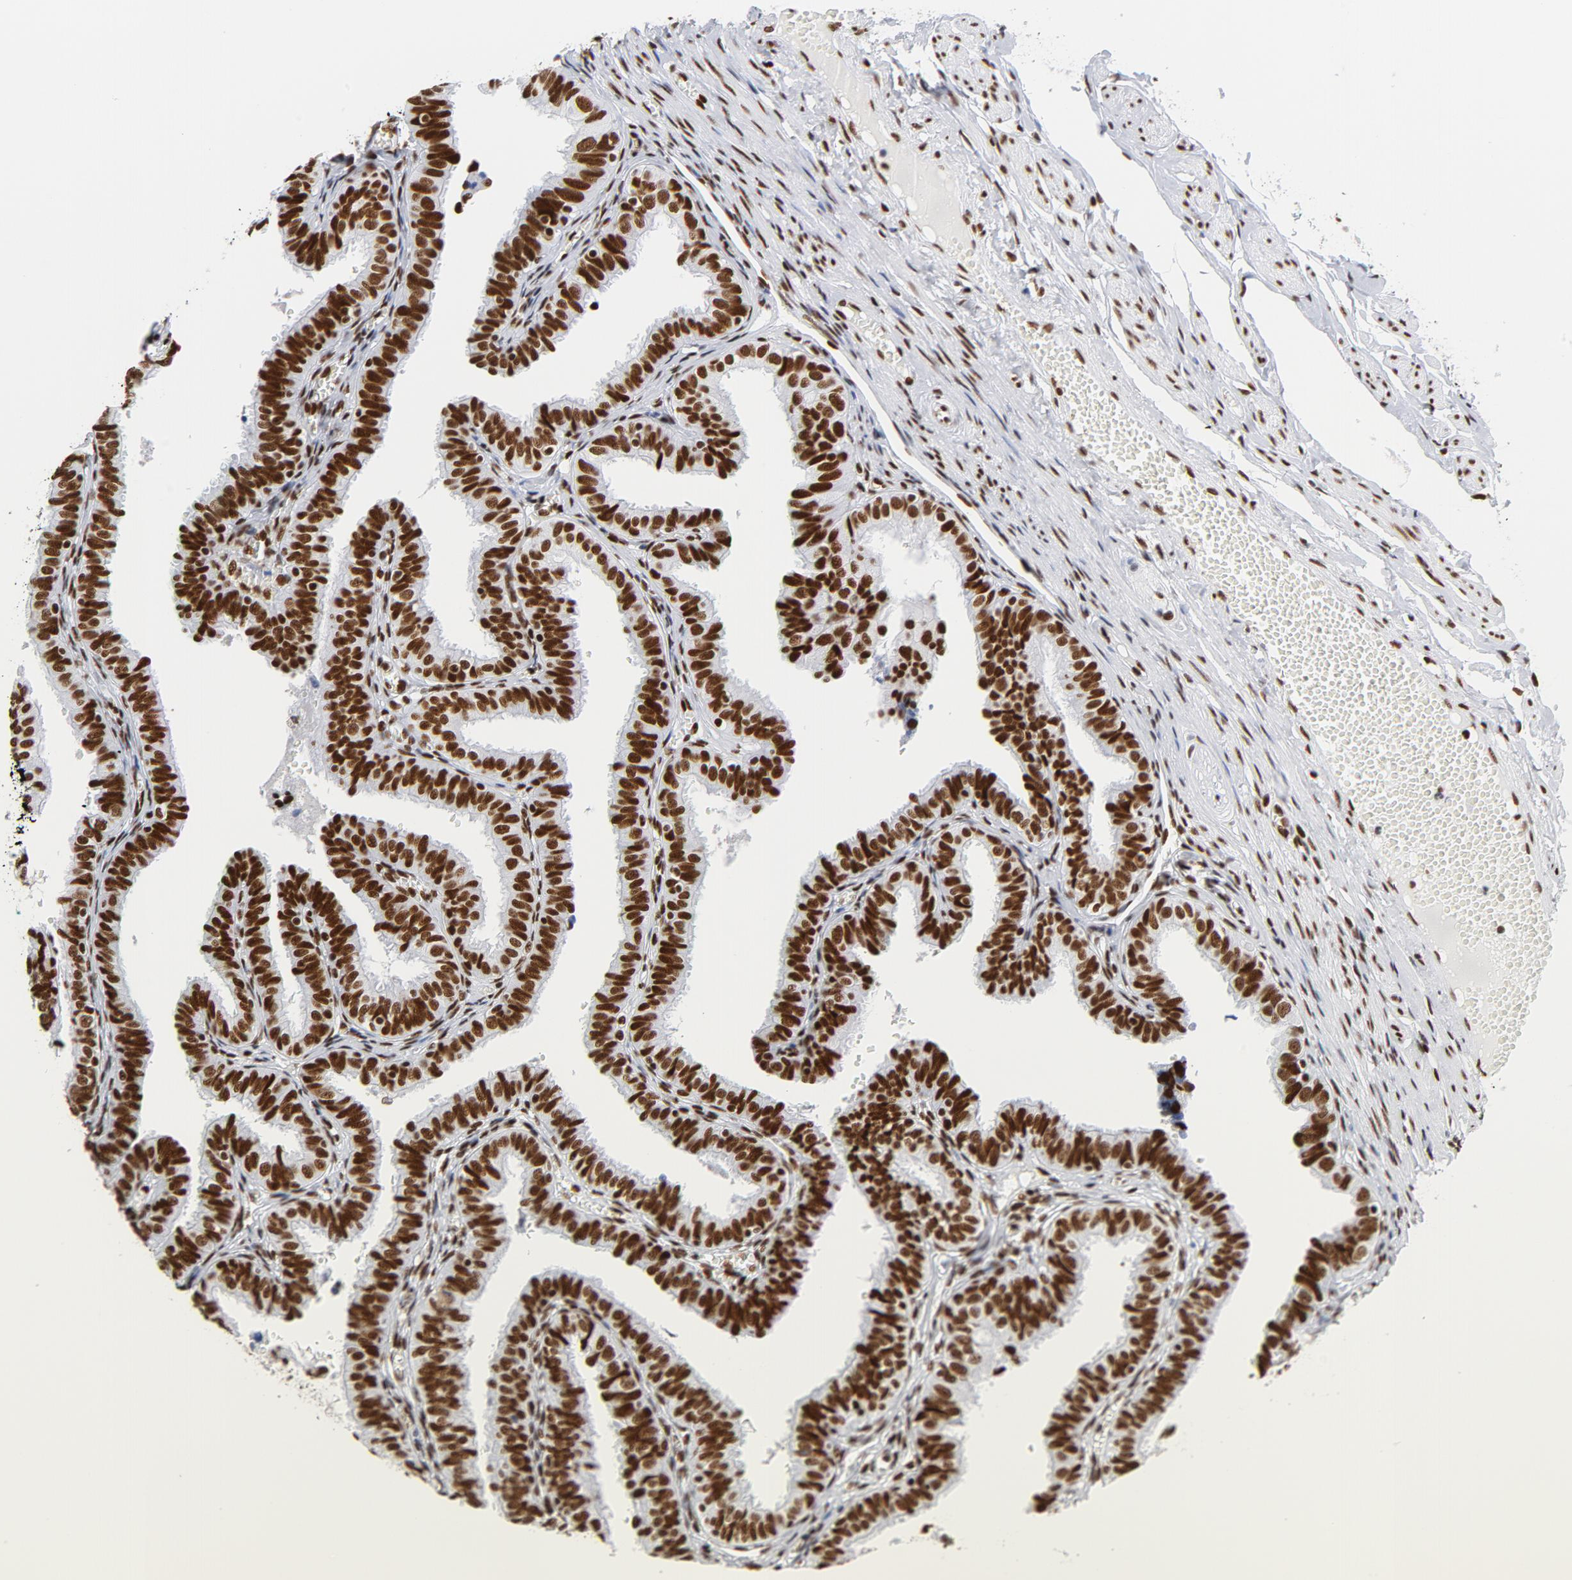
{"staining": {"intensity": "strong", "quantity": ">75%", "location": "nuclear"}, "tissue": "fallopian tube", "cell_type": "Glandular cells", "image_type": "normal", "snomed": [{"axis": "morphology", "description": "Normal tissue, NOS"}, {"axis": "topography", "description": "Fallopian tube"}], "caption": "An image of fallopian tube stained for a protein reveals strong nuclear brown staining in glandular cells. The protein is stained brown, and the nuclei are stained in blue (DAB IHC with brightfield microscopy, high magnification).", "gene": "XRCC5", "patient": {"sex": "female", "age": 46}}